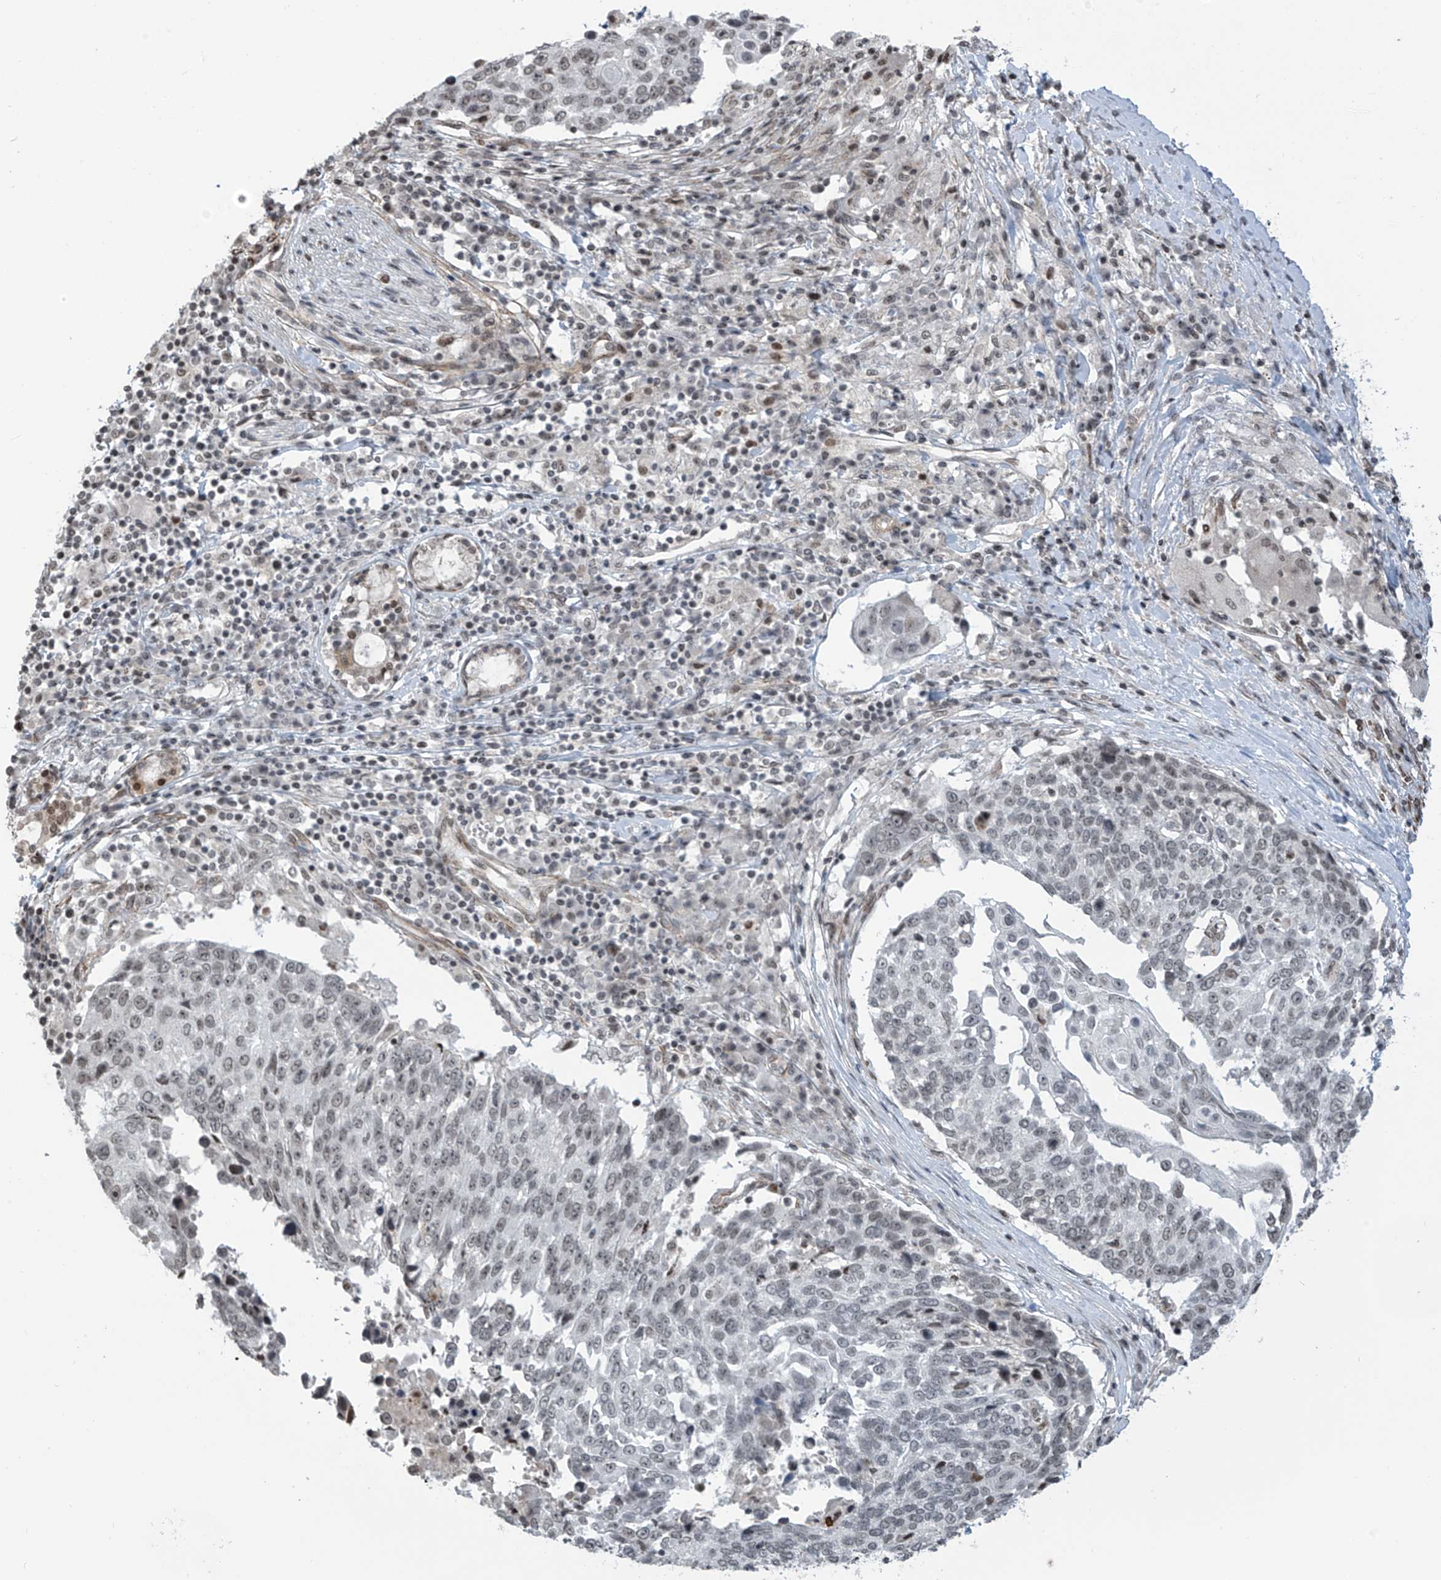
{"staining": {"intensity": "weak", "quantity": "25%-75%", "location": "nuclear"}, "tissue": "lung cancer", "cell_type": "Tumor cells", "image_type": "cancer", "snomed": [{"axis": "morphology", "description": "Squamous cell carcinoma, NOS"}, {"axis": "topography", "description": "Lung"}], "caption": "An image of lung cancer stained for a protein exhibits weak nuclear brown staining in tumor cells.", "gene": "METAP1D", "patient": {"sex": "male", "age": 66}}